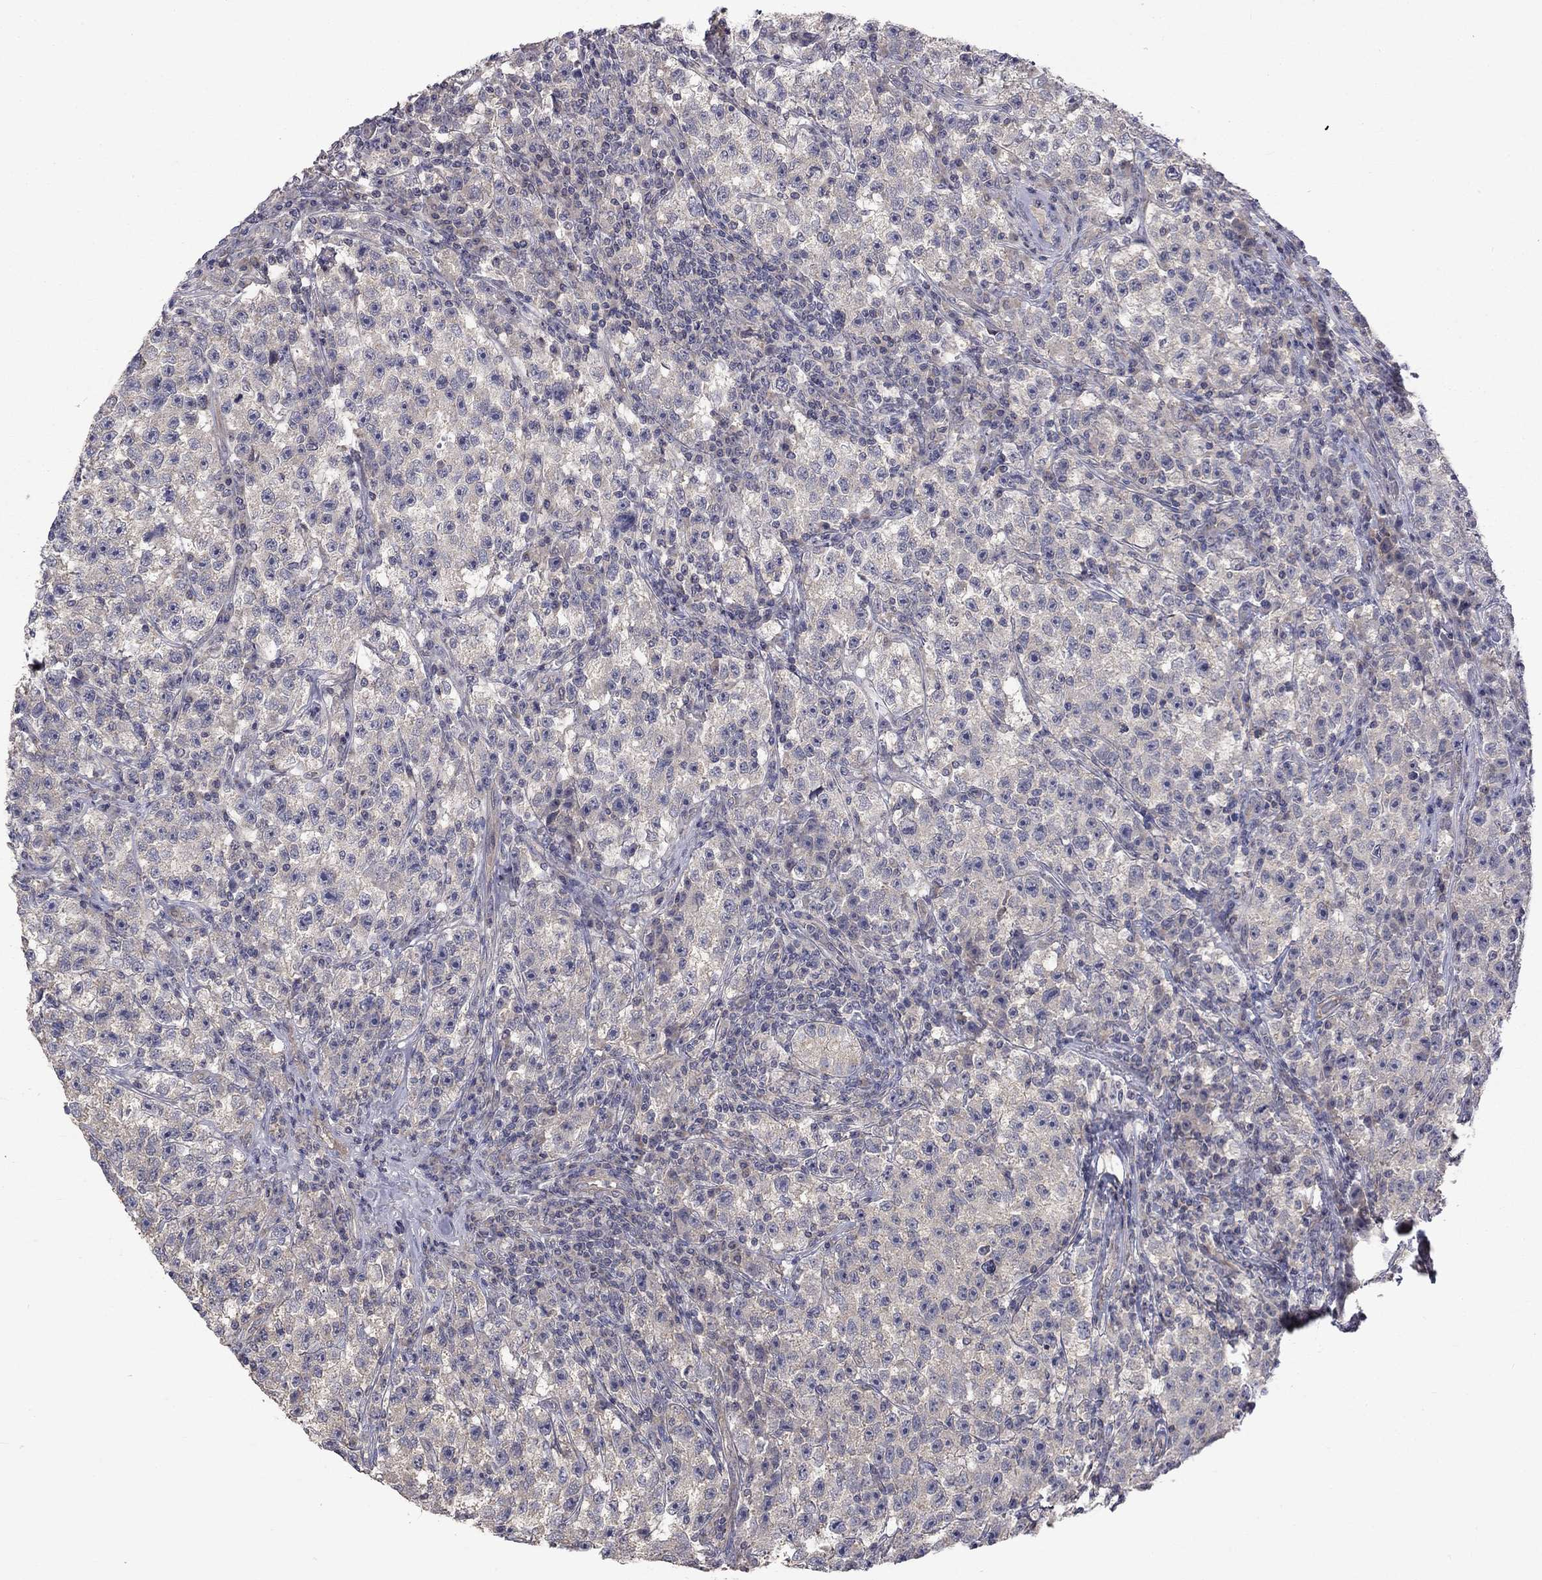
{"staining": {"intensity": "negative", "quantity": "none", "location": "none"}, "tissue": "testis cancer", "cell_type": "Tumor cells", "image_type": "cancer", "snomed": [{"axis": "morphology", "description": "Seminoma, NOS"}, {"axis": "topography", "description": "Testis"}], "caption": "Immunohistochemistry (IHC) histopathology image of neoplastic tissue: testis cancer (seminoma) stained with DAB (3,3'-diaminobenzidine) reveals no significant protein positivity in tumor cells. (DAB (3,3'-diaminobenzidine) IHC with hematoxylin counter stain).", "gene": "SLC39A14", "patient": {"sex": "male", "age": 22}}